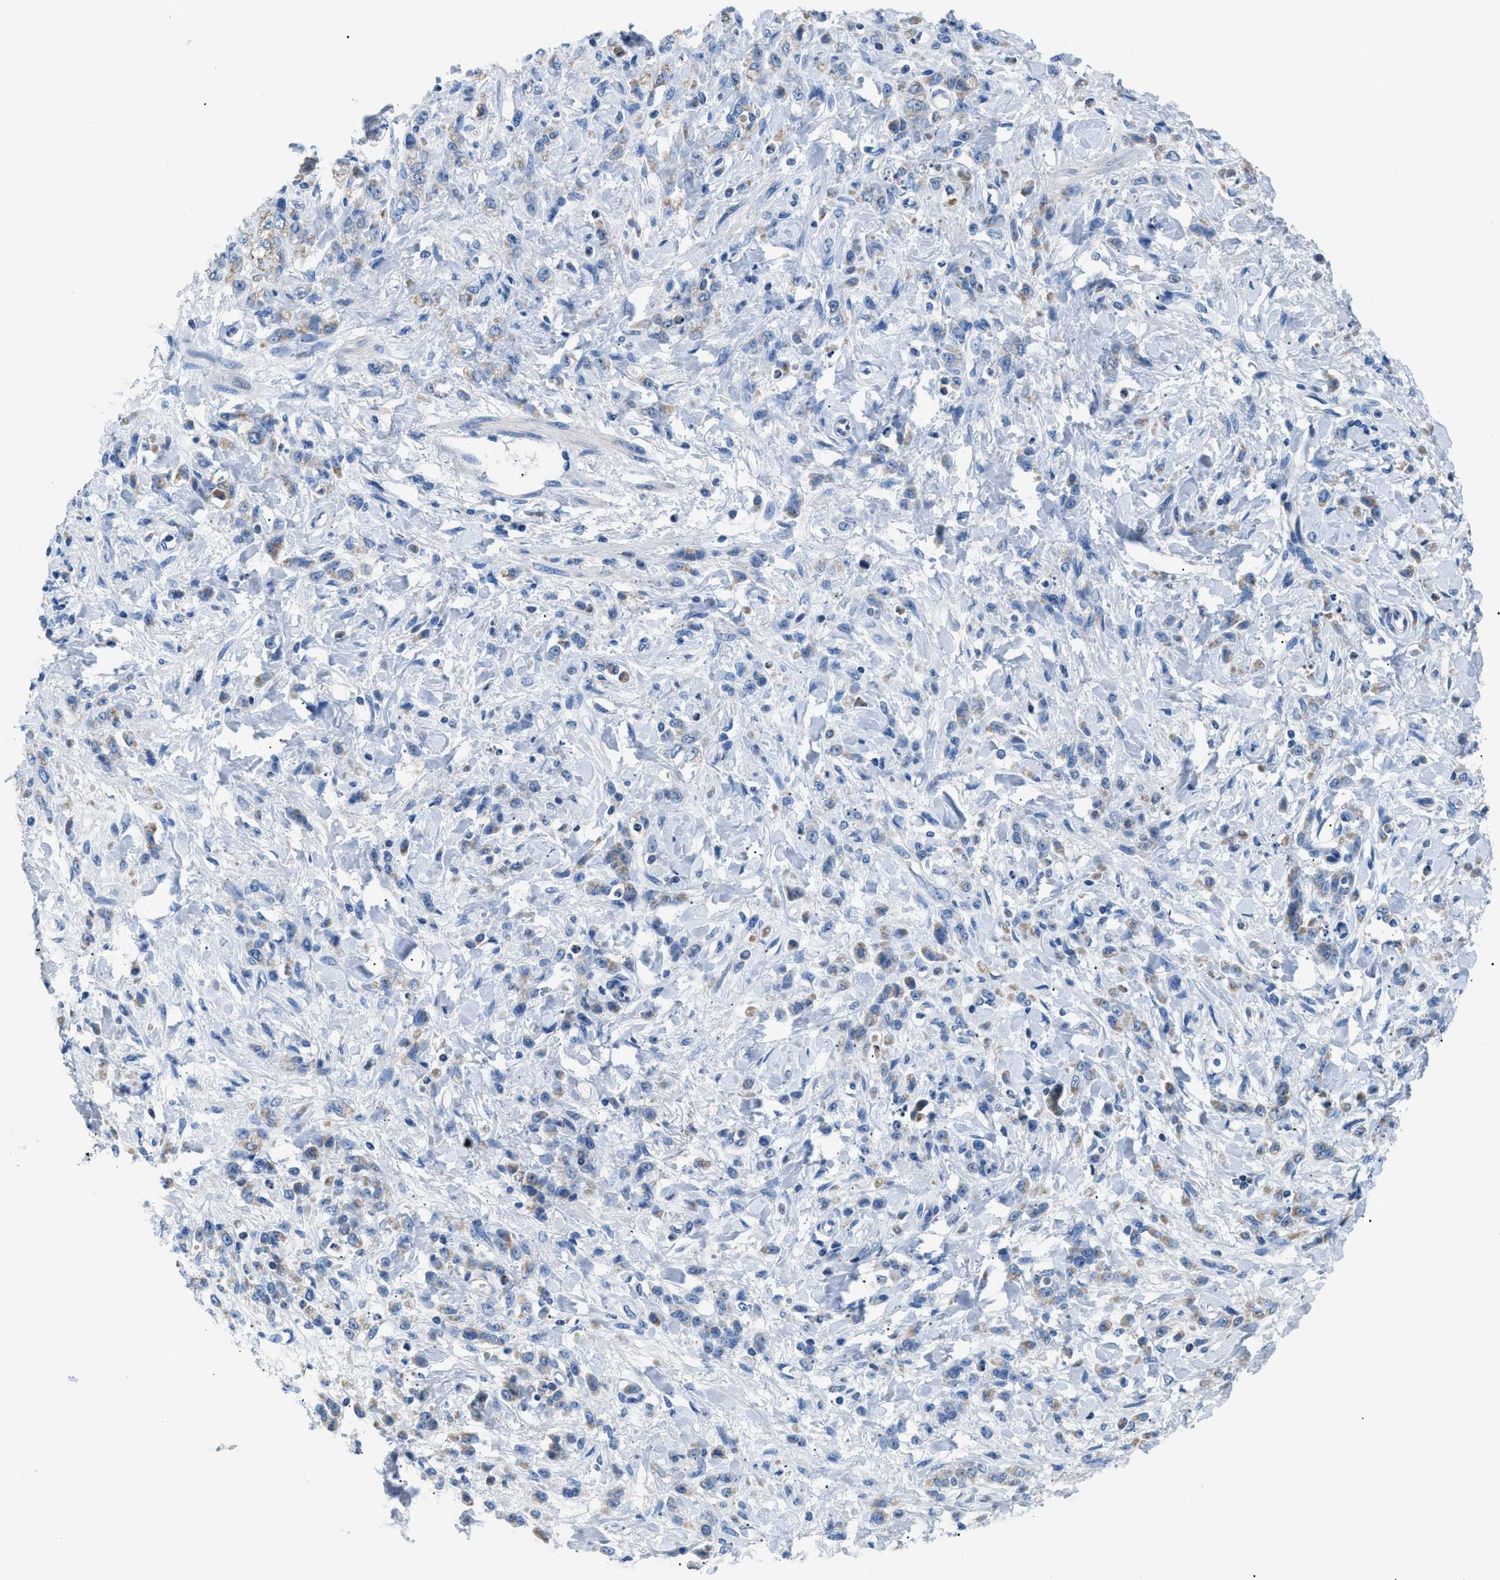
{"staining": {"intensity": "negative", "quantity": "none", "location": "none"}, "tissue": "stomach cancer", "cell_type": "Tumor cells", "image_type": "cancer", "snomed": [{"axis": "morphology", "description": "Normal tissue, NOS"}, {"axis": "morphology", "description": "Adenocarcinoma, NOS"}, {"axis": "topography", "description": "Stomach"}], "caption": "IHC image of human stomach adenocarcinoma stained for a protein (brown), which shows no expression in tumor cells.", "gene": "ILDR1", "patient": {"sex": "male", "age": 82}}